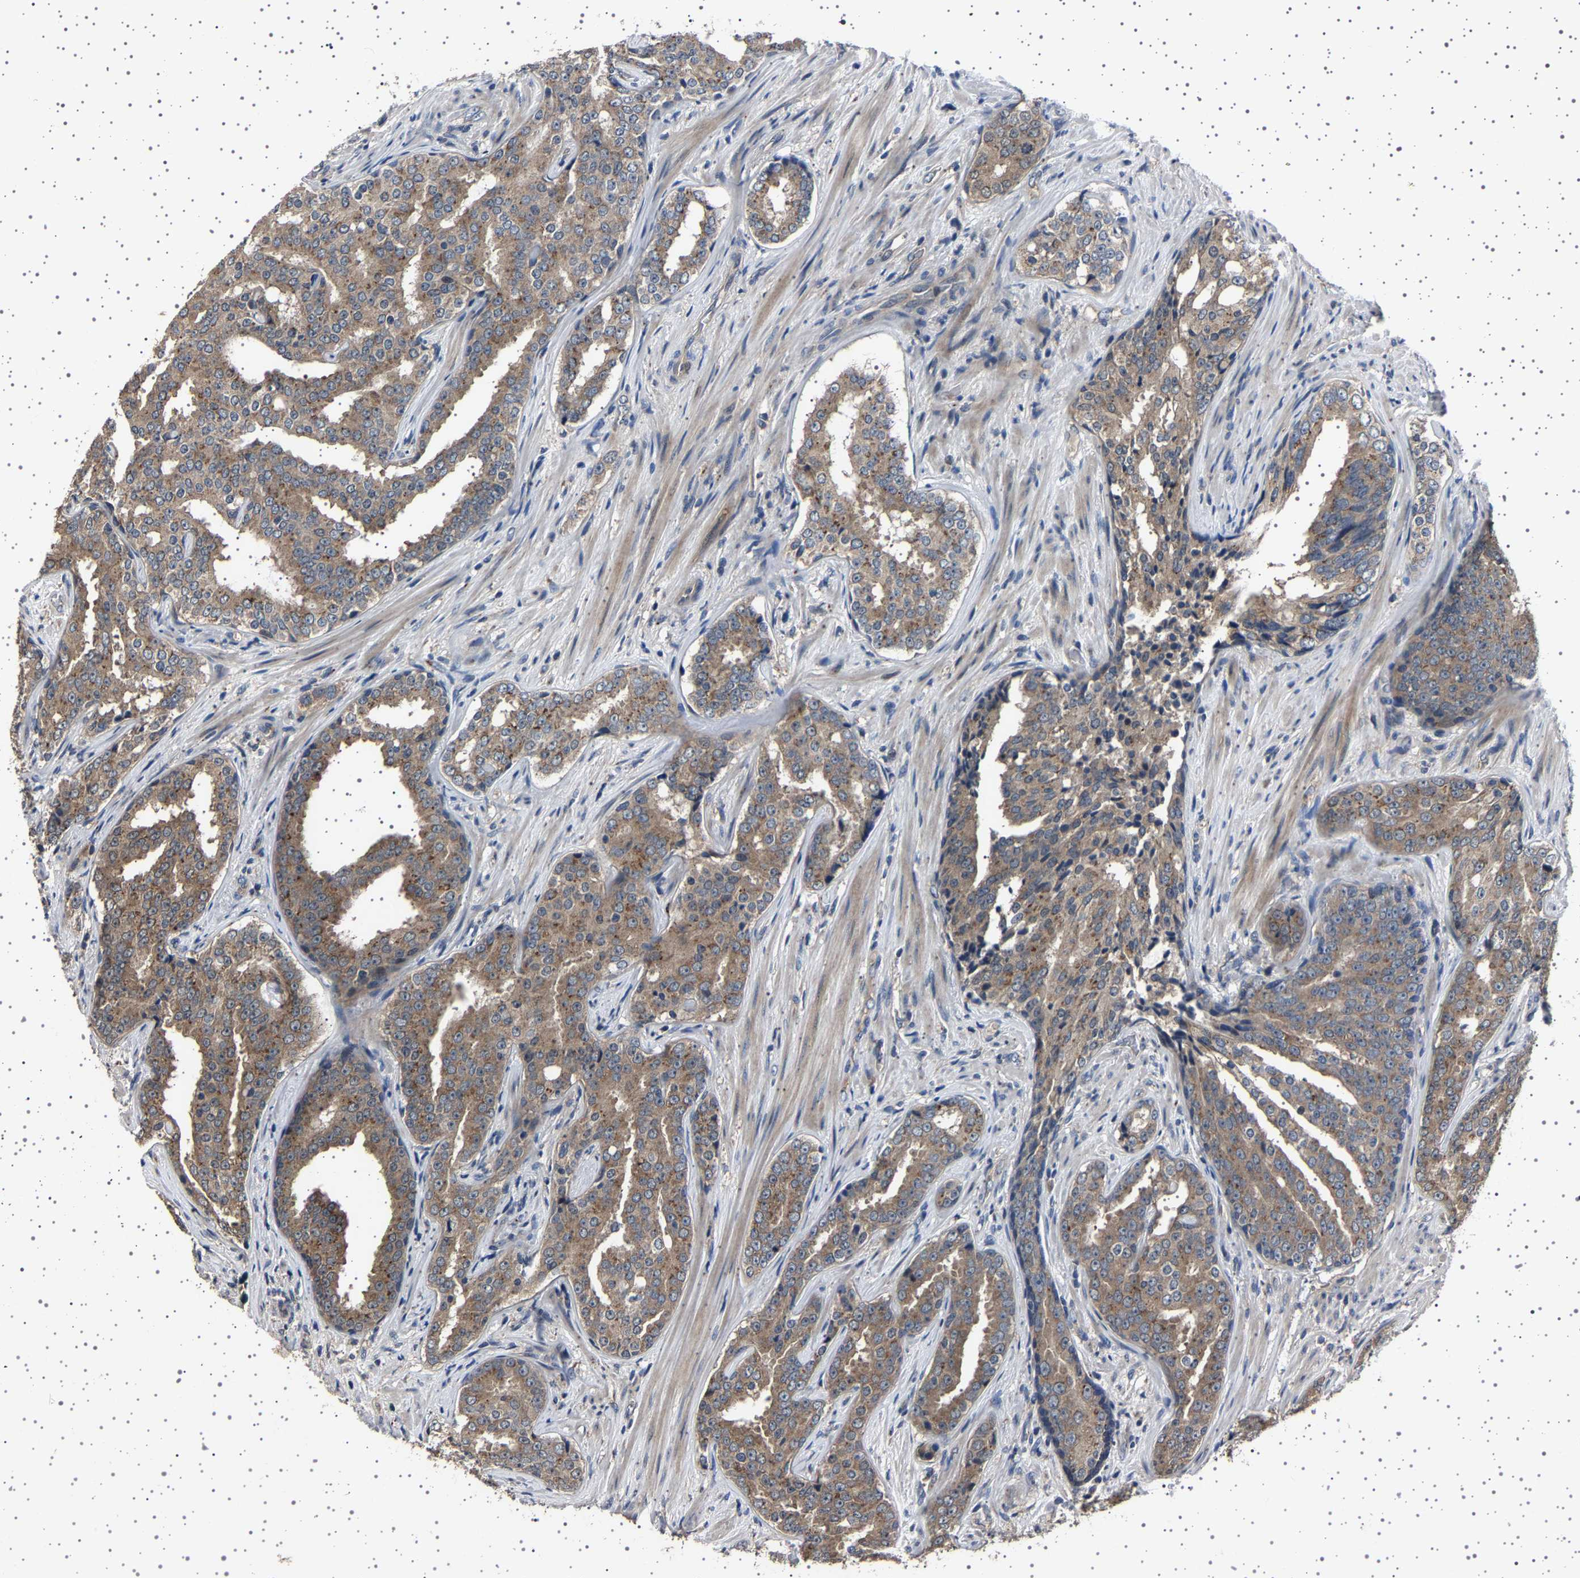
{"staining": {"intensity": "weak", "quantity": "25%-75%", "location": "cytoplasmic/membranous"}, "tissue": "prostate cancer", "cell_type": "Tumor cells", "image_type": "cancer", "snomed": [{"axis": "morphology", "description": "Adenocarcinoma, High grade"}, {"axis": "topography", "description": "Prostate"}], "caption": "This photomicrograph displays high-grade adenocarcinoma (prostate) stained with immunohistochemistry to label a protein in brown. The cytoplasmic/membranous of tumor cells show weak positivity for the protein. Nuclei are counter-stained blue.", "gene": "NCKAP1", "patient": {"sex": "male", "age": 71}}